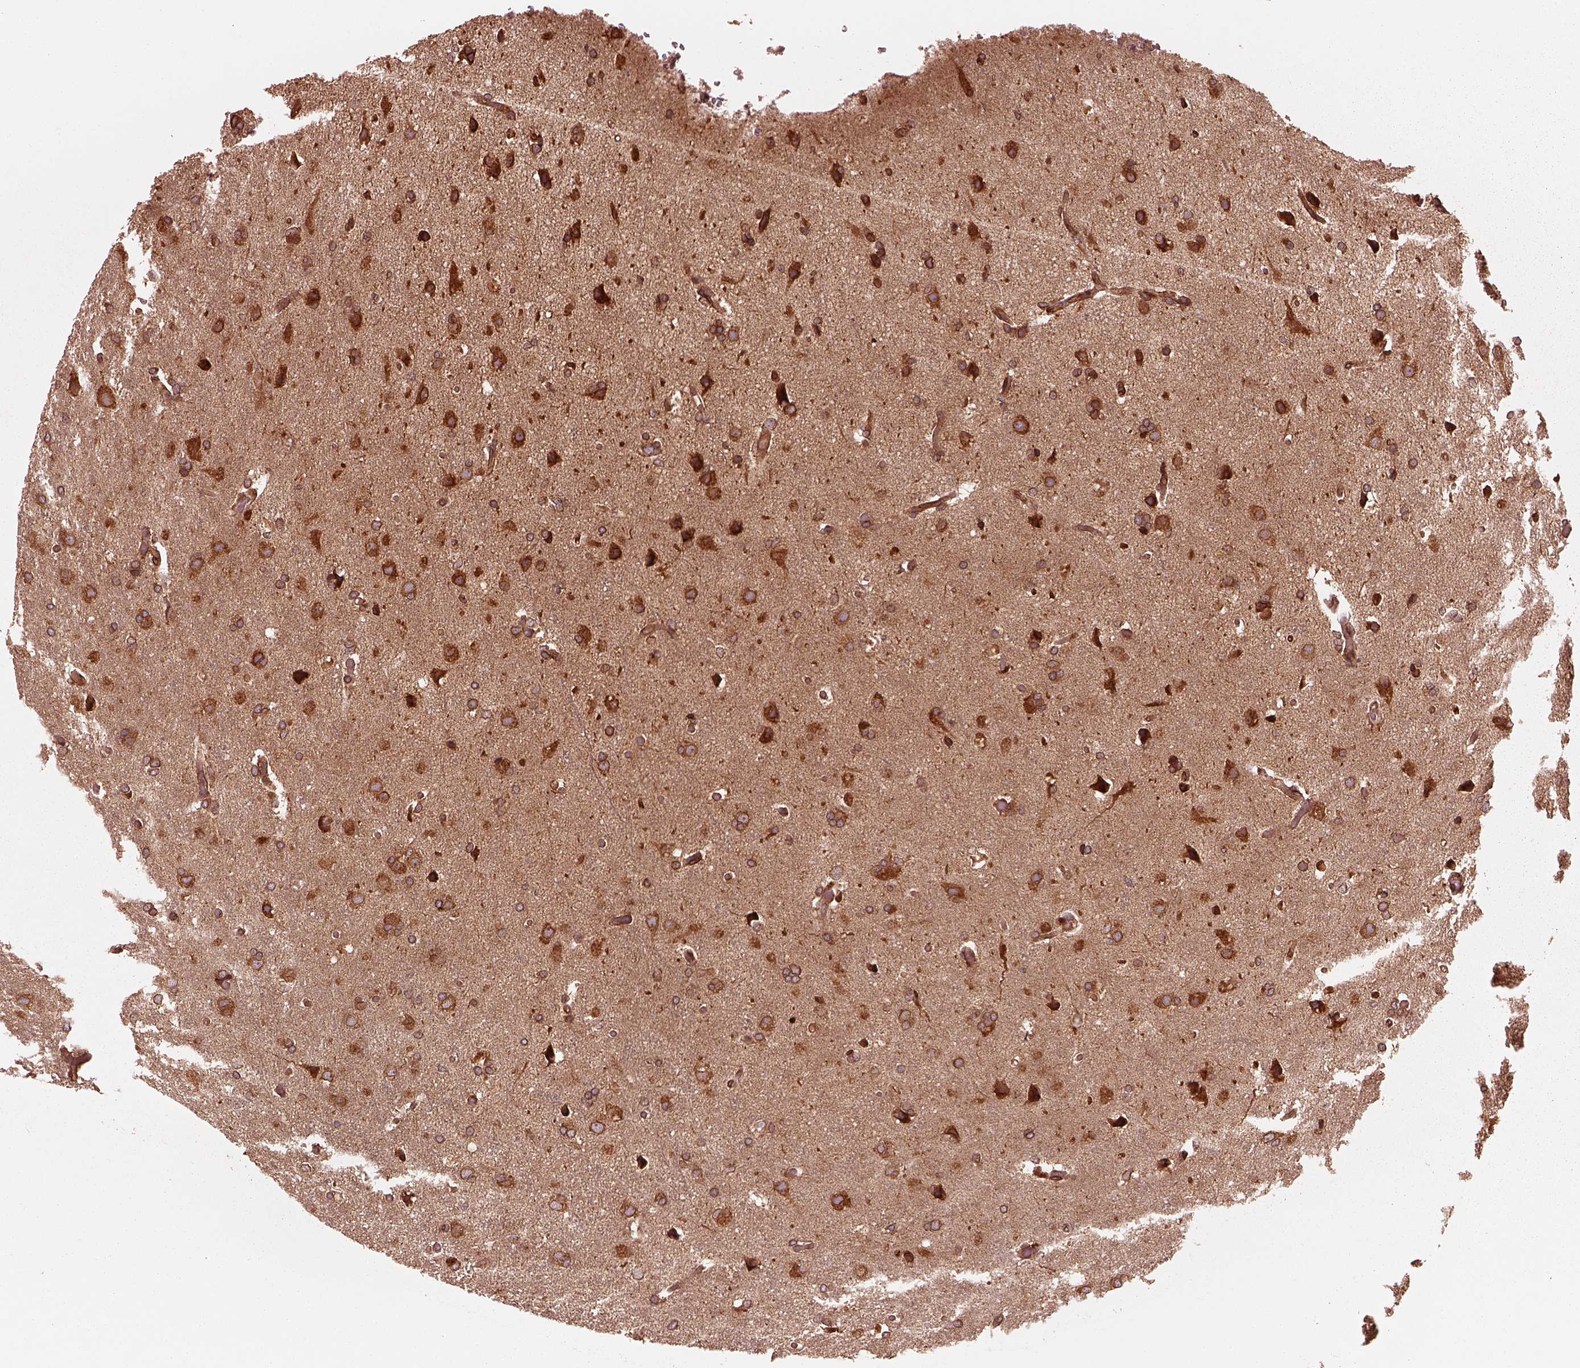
{"staining": {"intensity": "strong", "quantity": ">75%", "location": "cytoplasmic/membranous"}, "tissue": "glioma", "cell_type": "Tumor cells", "image_type": "cancer", "snomed": [{"axis": "morphology", "description": "Glioma, malignant, High grade"}, {"axis": "topography", "description": "Brain"}], "caption": "Malignant glioma (high-grade) tissue exhibits strong cytoplasmic/membranous positivity in approximately >75% of tumor cells", "gene": "AGPAT1", "patient": {"sex": "male", "age": 68}}